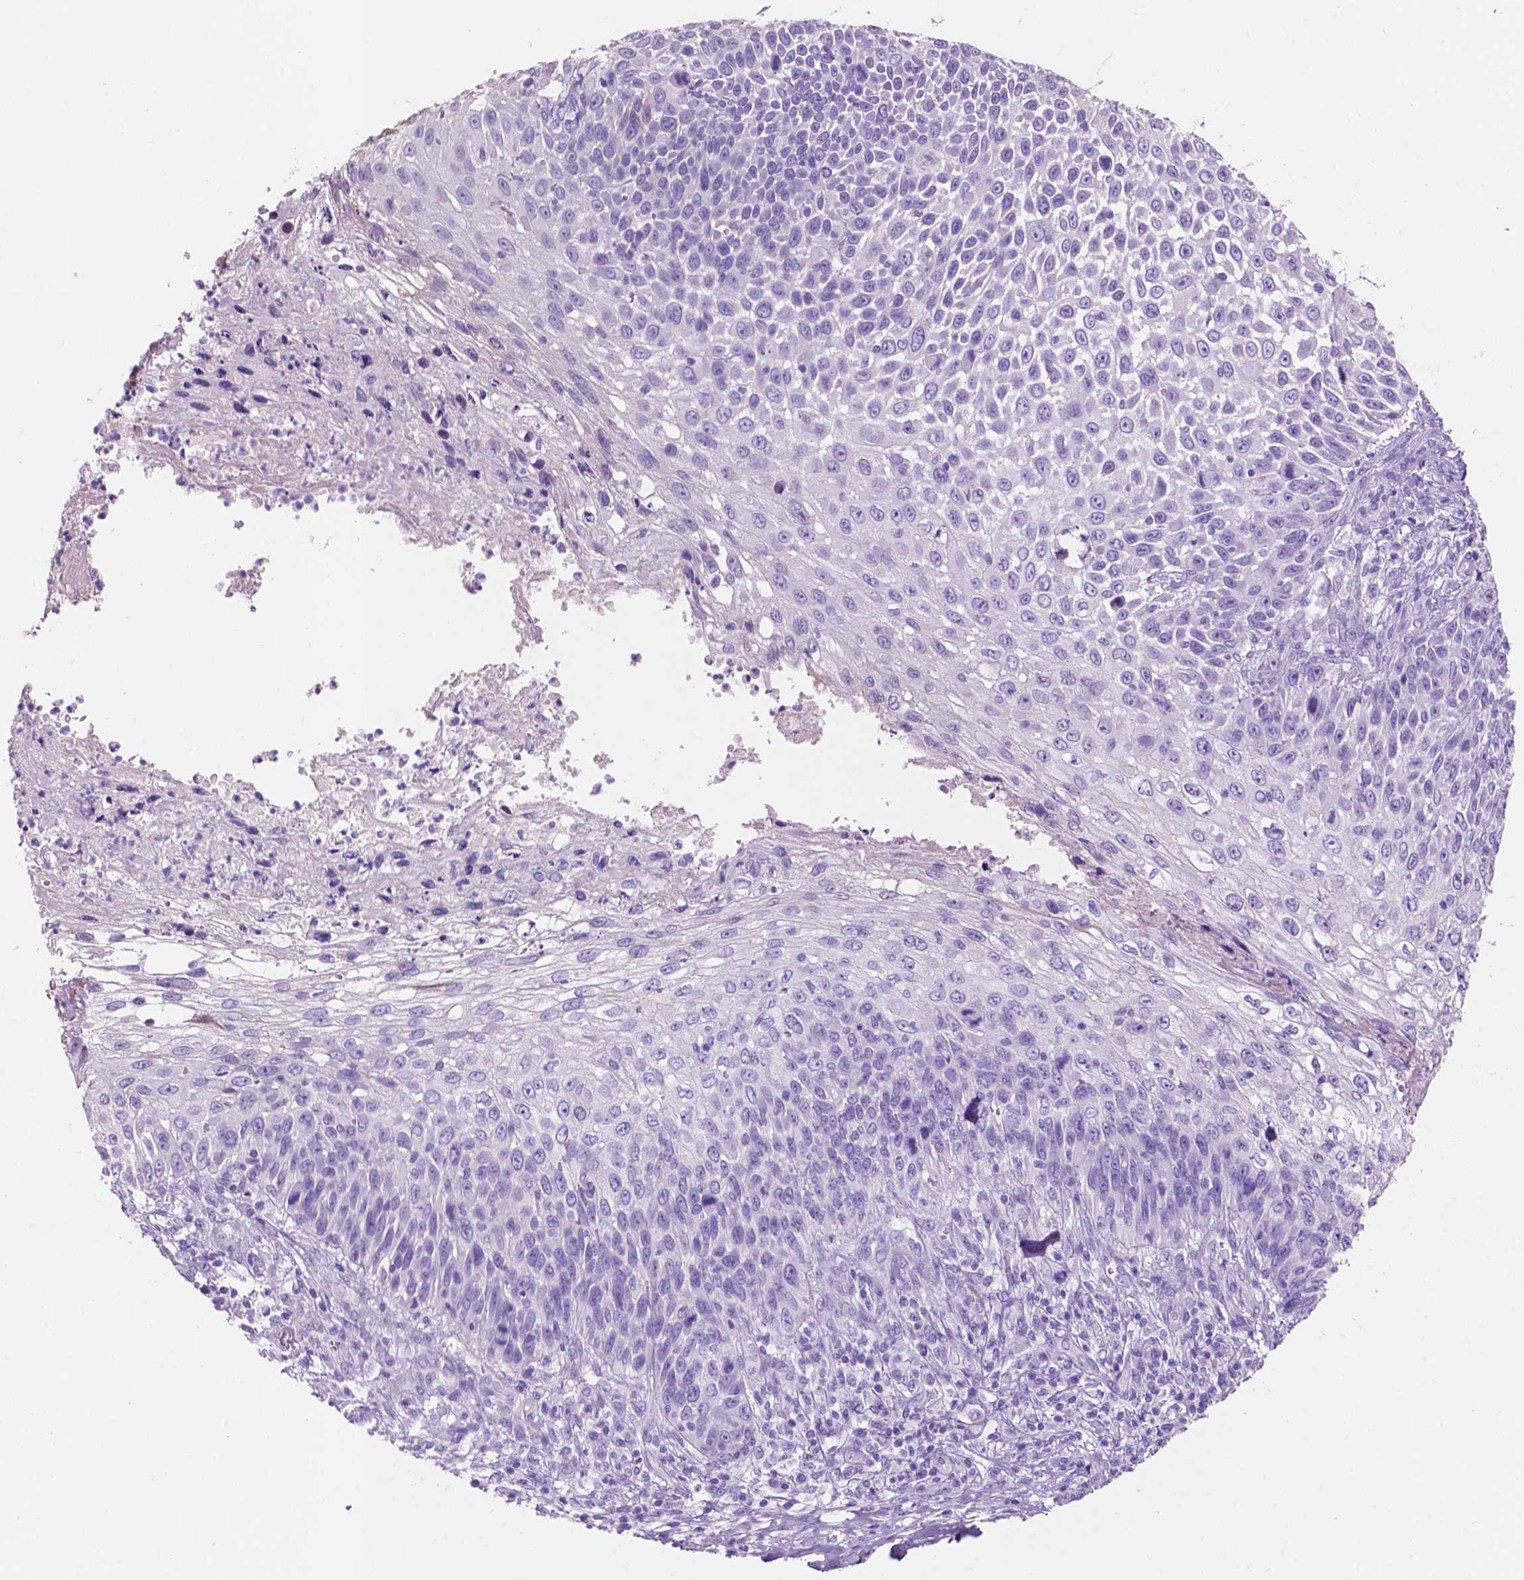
{"staining": {"intensity": "negative", "quantity": "none", "location": "none"}, "tissue": "skin cancer", "cell_type": "Tumor cells", "image_type": "cancer", "snomed": [{"axis": "morphology", "description": "Squamous cell carcinoma, NOS"}, {"axis": "topography", "description": "Skin"}], "caption": "Photomicrograph shows no protein staining in tumor cells of skin cancer tissue. Nuclei are stained in blue.", "gene": "CLDN17", "patient": {"sex": "male", "age": 92}}